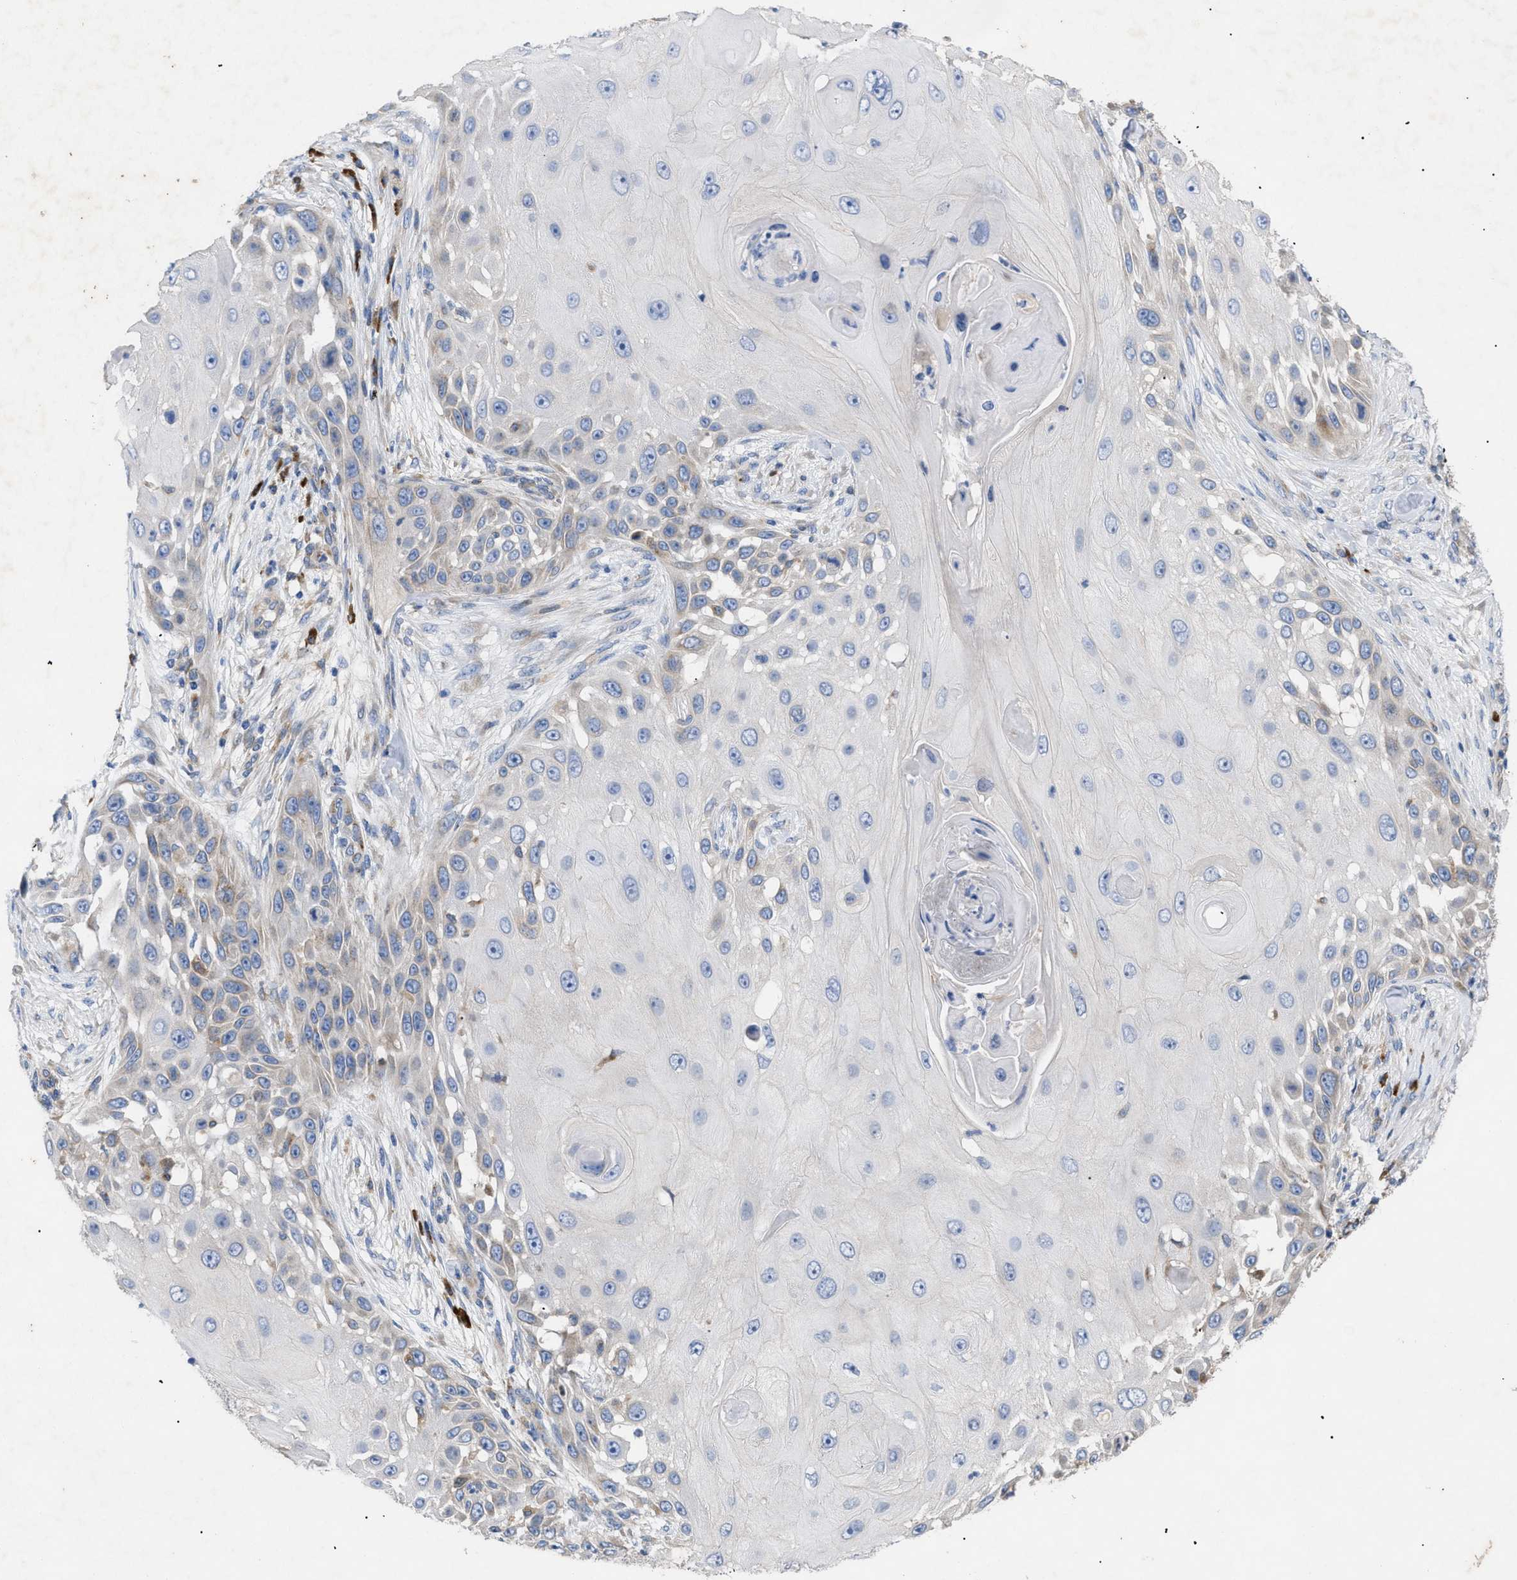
{"staining": {"intensity": "negative", "quantity": "none", "location": "none"}, "tissue": "skin cancer", "cell_type": "Tumor cells", "image_type": "cancer", "snomed": [{"axis": "morphology", "description": "Squamous cell carcinoma, NOS"}, {"axis": "topography", "description": "Skin"}], "caption": "Immunohistochemistry of skin cancer displays no staining in tumor cells. (DAB (3,3'-diaminobenzidine) immunohistochemistry, high magnification).", "gene": "SLC50A1", "patient": {"sex": "female", "age": 44}}